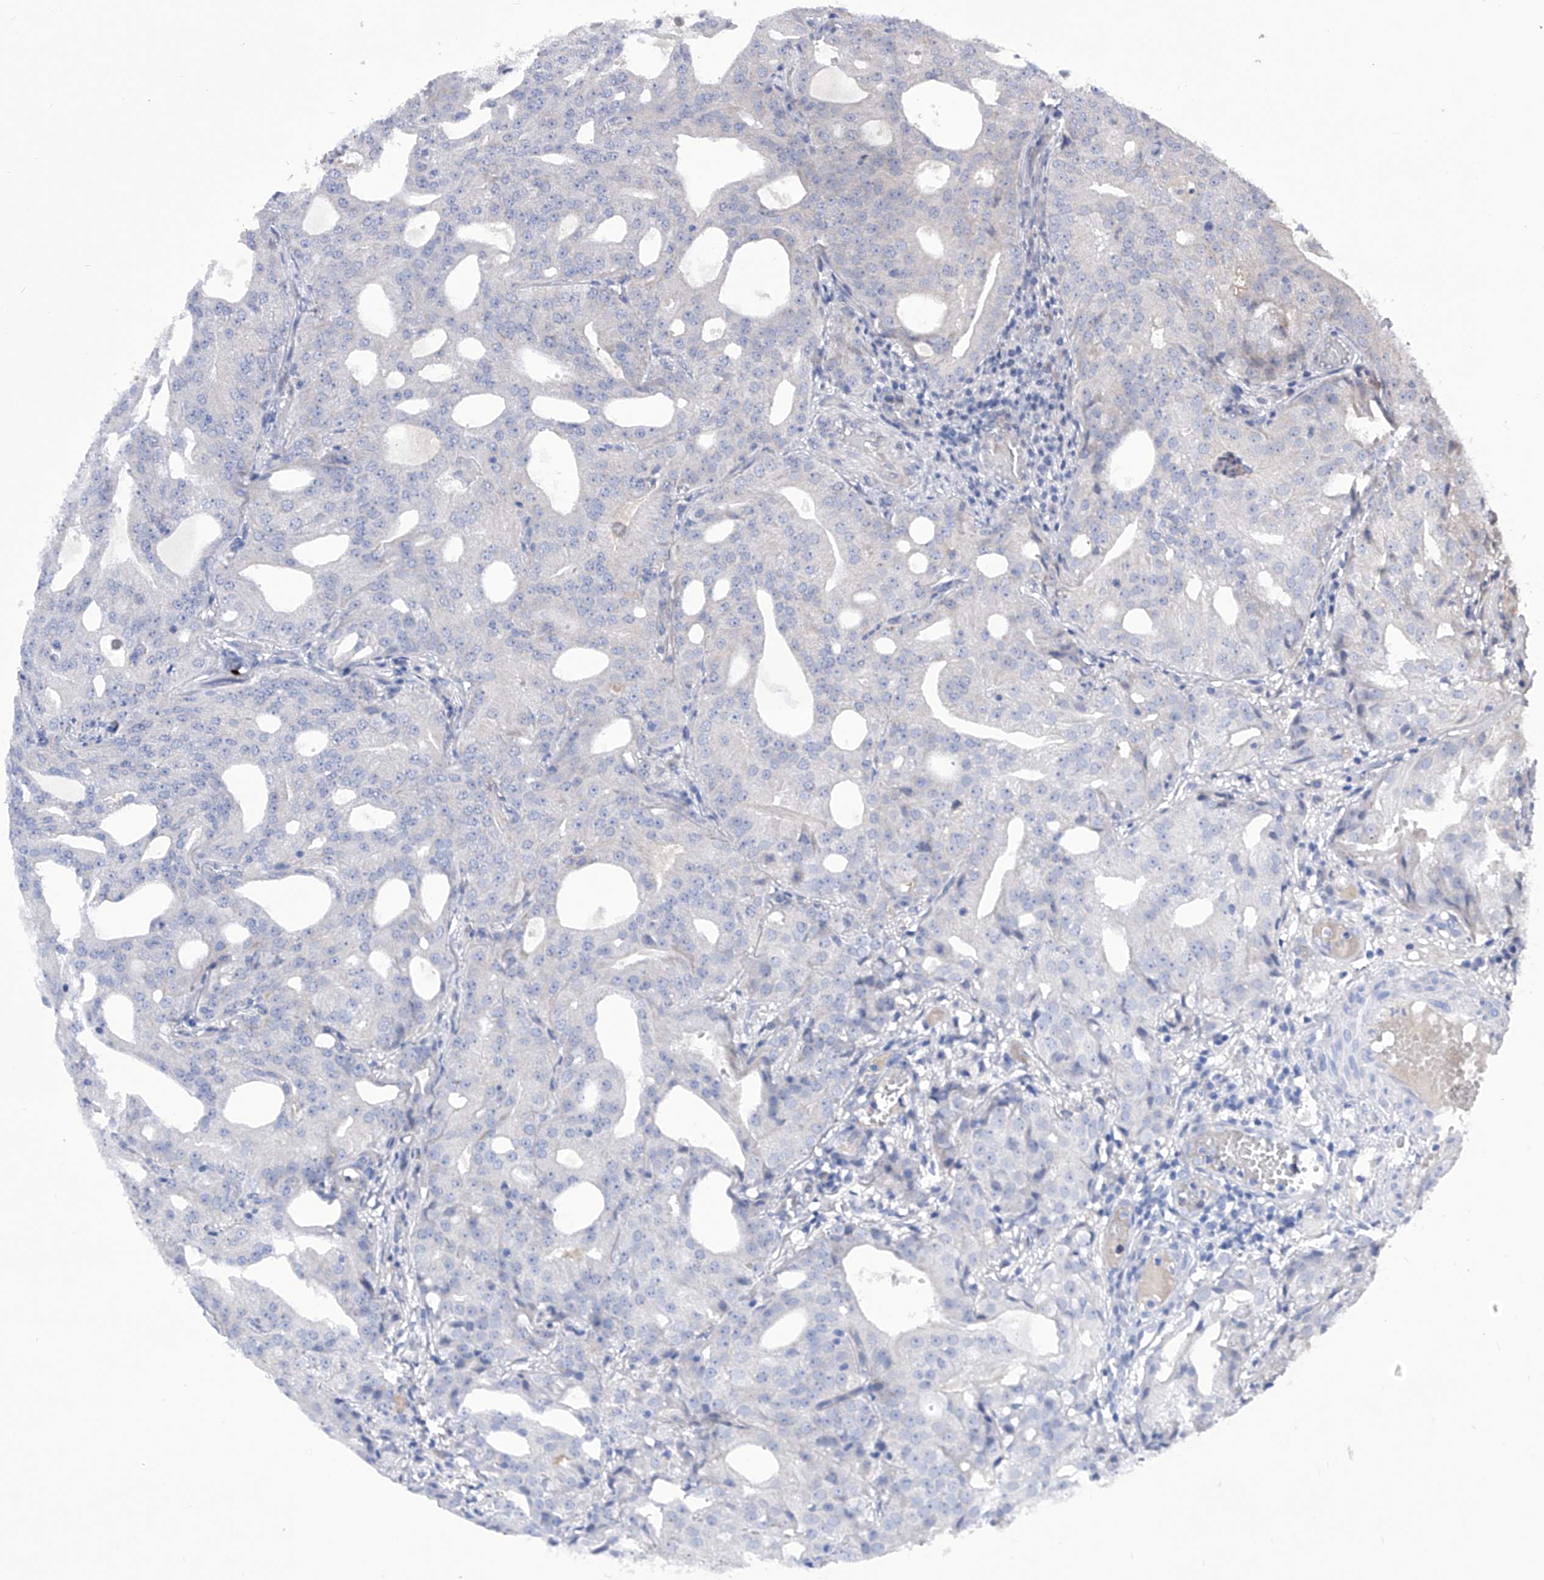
{"staining": {"intensity": "negative", "quantity": "none", "location": "none"}, "tissue": "prostate cancer", "cell_type": "Tumor cells", "image_type": "cancer", "snomed": [{"axis": "morphology", "description": "Adenocarcinoma, Medium grade"}, {"axis": "topography", "description": "Prostate"}], "caption": "Image shows no protein expression in tumor cells of prostate medium-grade adenocarcinoma tissue.", "gene": "NUFIP1", "patient": {"sex": "male", "age": 88}}